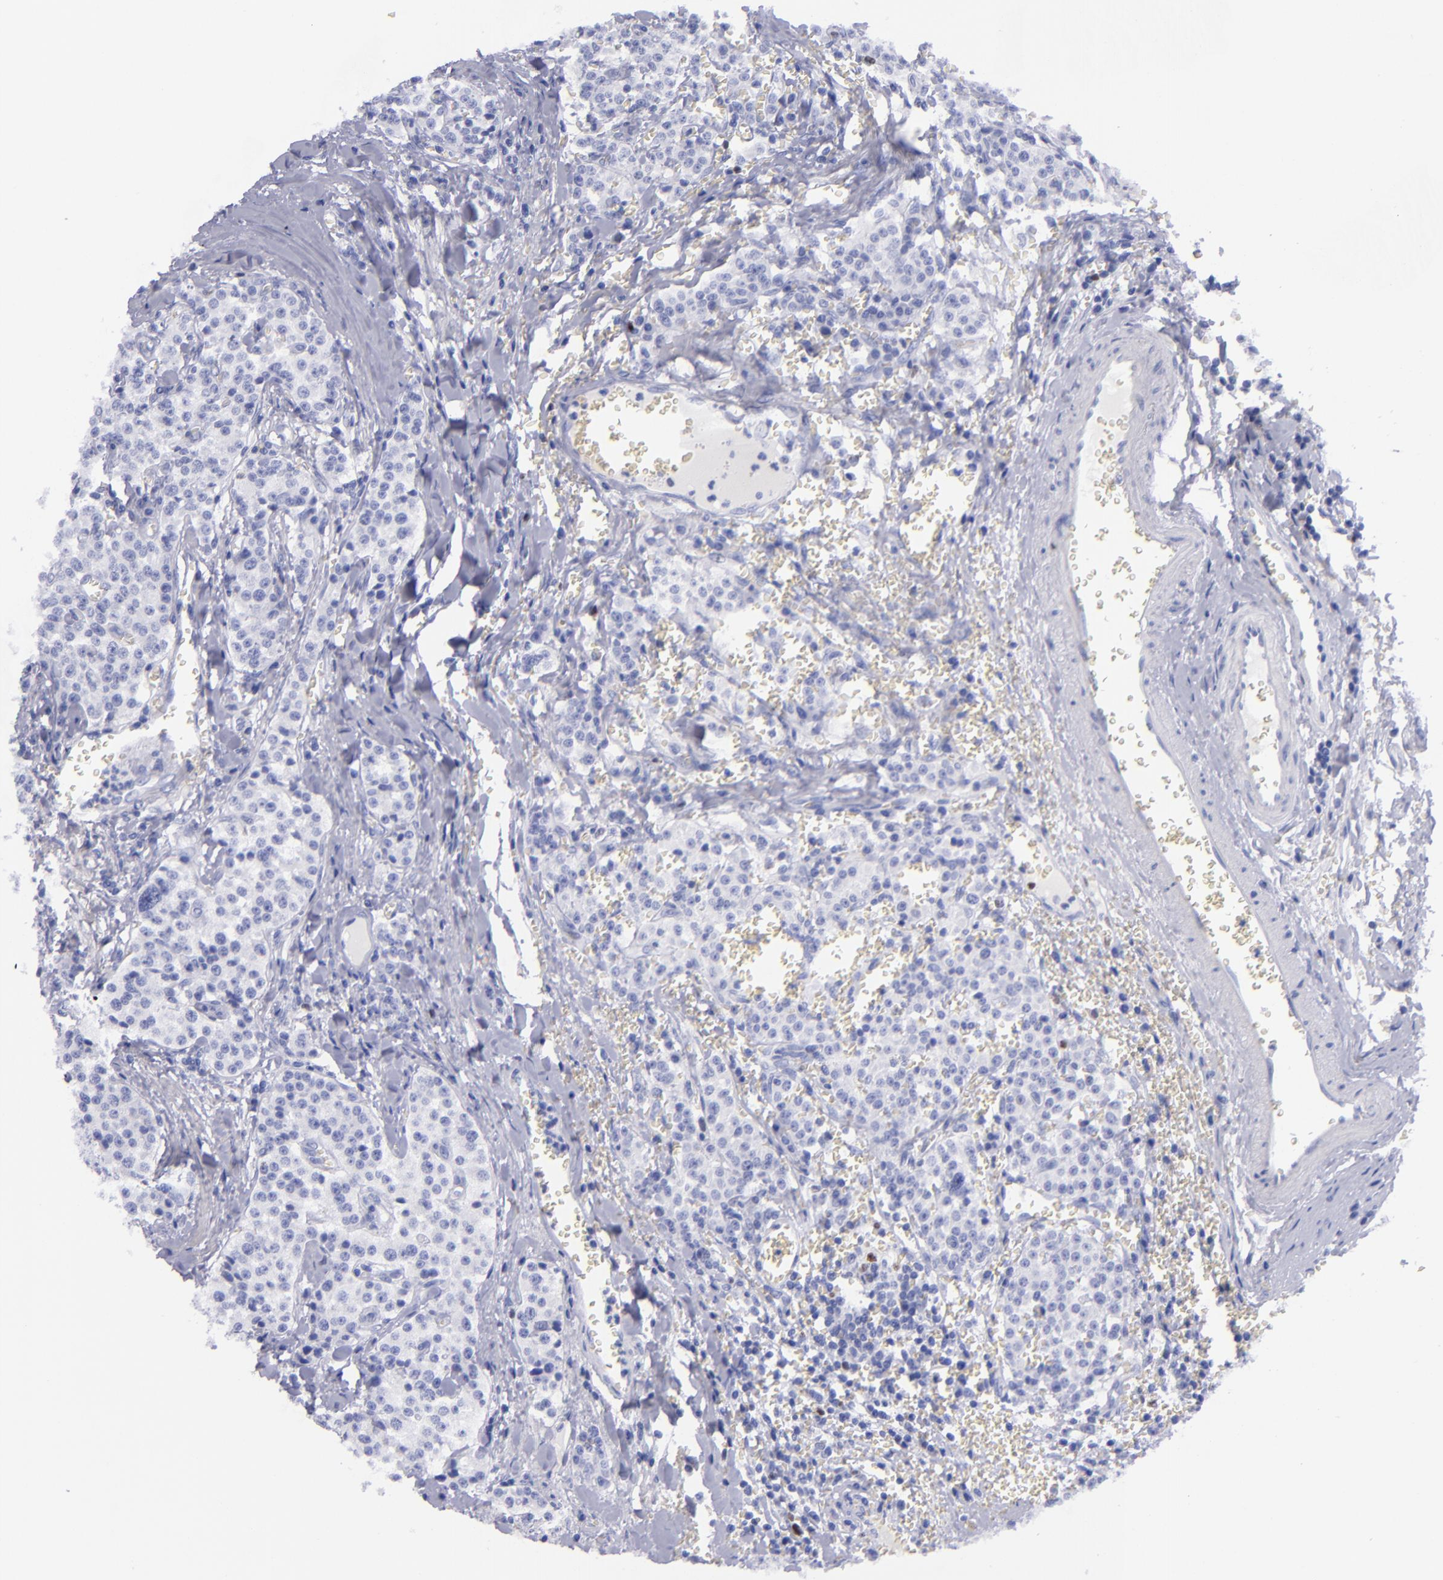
{"staining": {"intensity": "negative", "quantity": "none", "location": "none"}, "tissue": "carcinoid", "cell_type": "Tumor cells", "image_type": "cancer", "snomed": [{"axis": "morphology", "description": "Carcinoid, malignant, NOS"}, {"axis": "topography", "description": "Stomach"}], "caption": "This is an immunohistochemistry (IHC) photomicrograph of human carcinoid. There is no positivity in tumor cells.", "gene": "MCM7", "patient": {"sex": "female", "age": 76}}